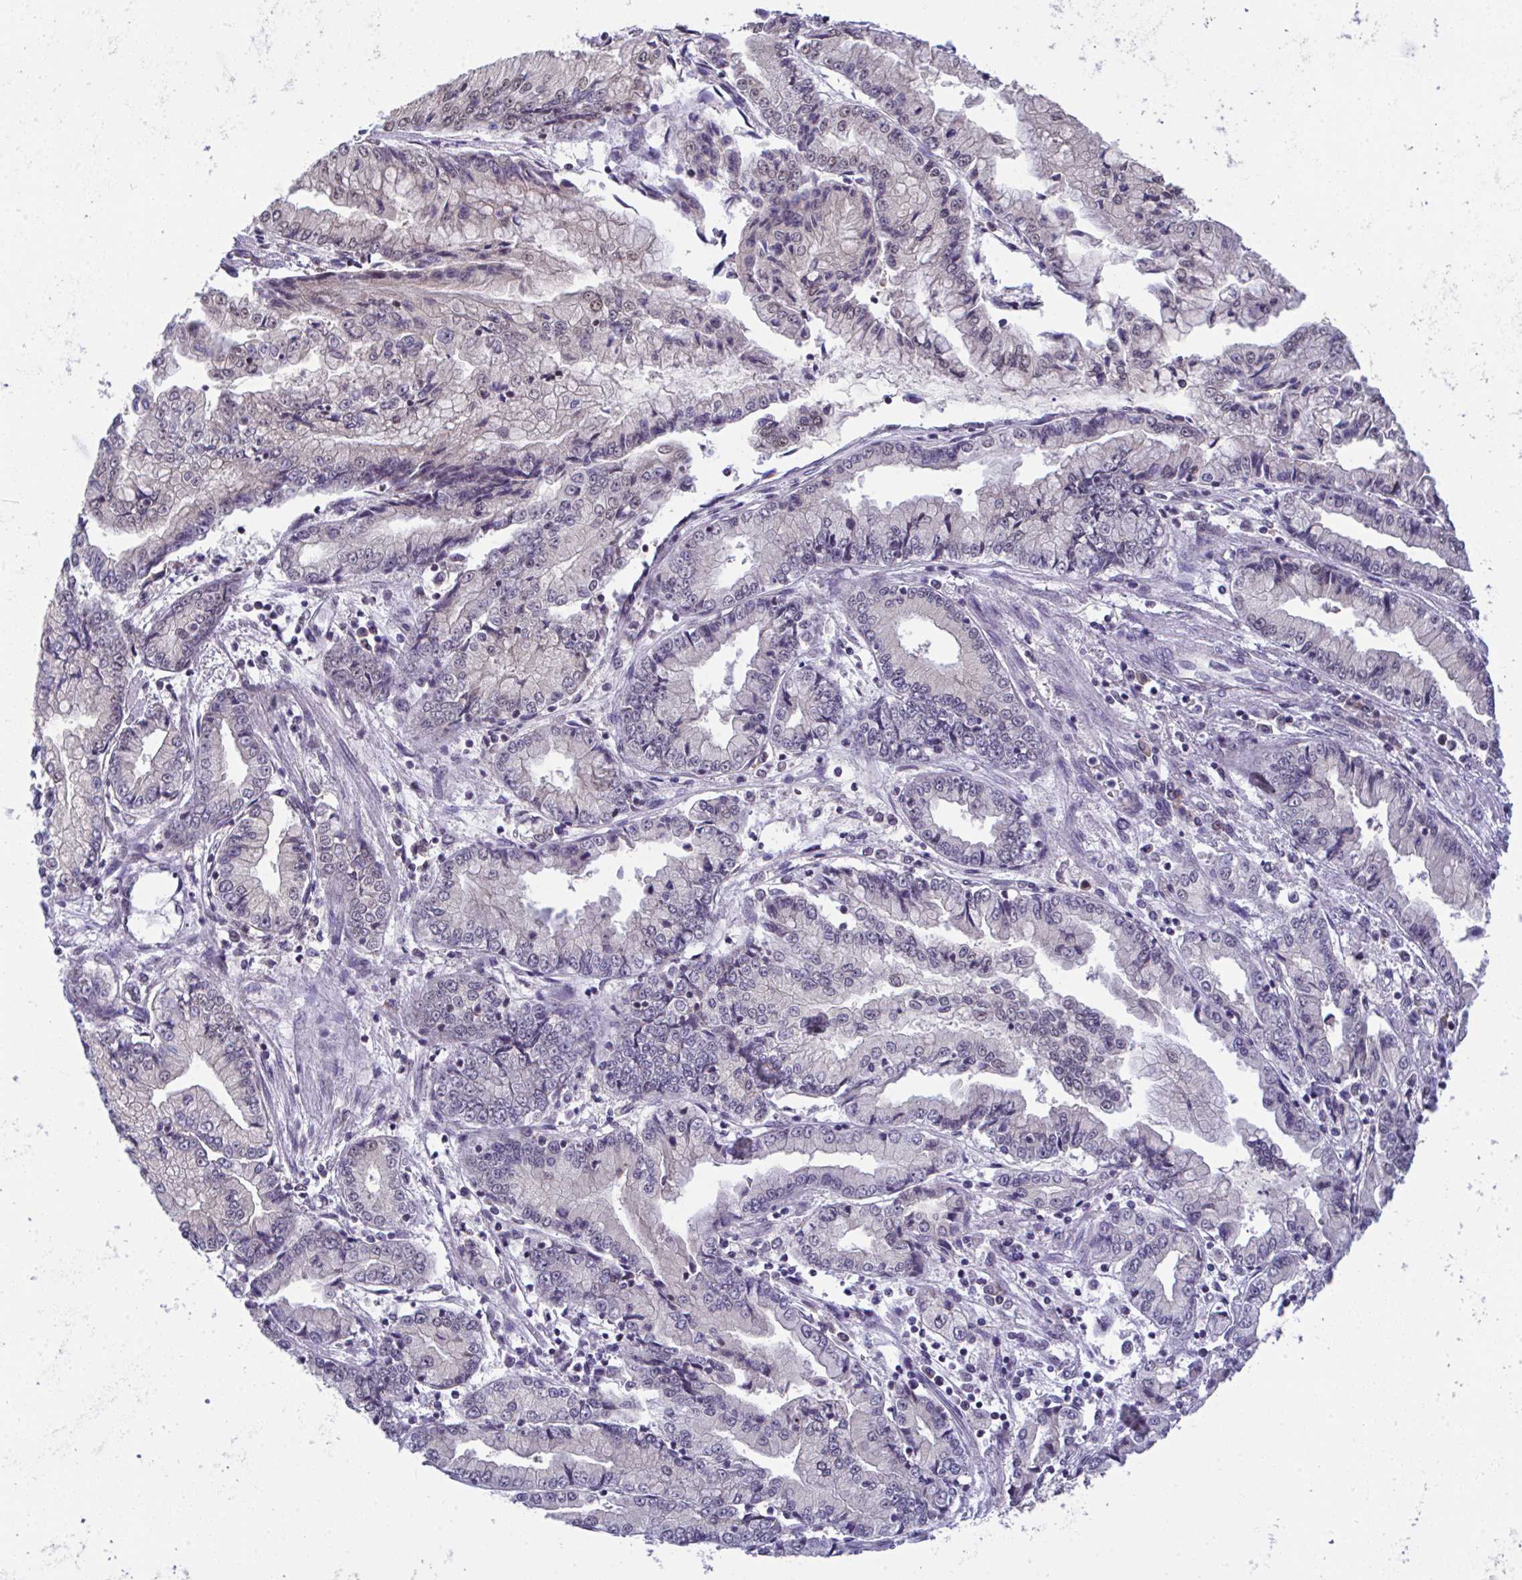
{"staining": {"intensity": "negative", "quantity": "none", "location": "none"}, "tissue": "stomach cancer", "cell_type": "Tumor cells", "image_type": "cancer", "snomed": [{"axis": "morphology", "description": "Adenocarcinoma, NOS"}, {"axis": "topography", "description": "Stomach, upper"}], "caption": "DAB (3,3'-diaminobenzidine) immunohistochemical staining of adenocarcinoma (stomach) displays no significant positivity in tumor cells.", "gene": "C9orf64", "patient": {"sex": "female", "age": 74}}